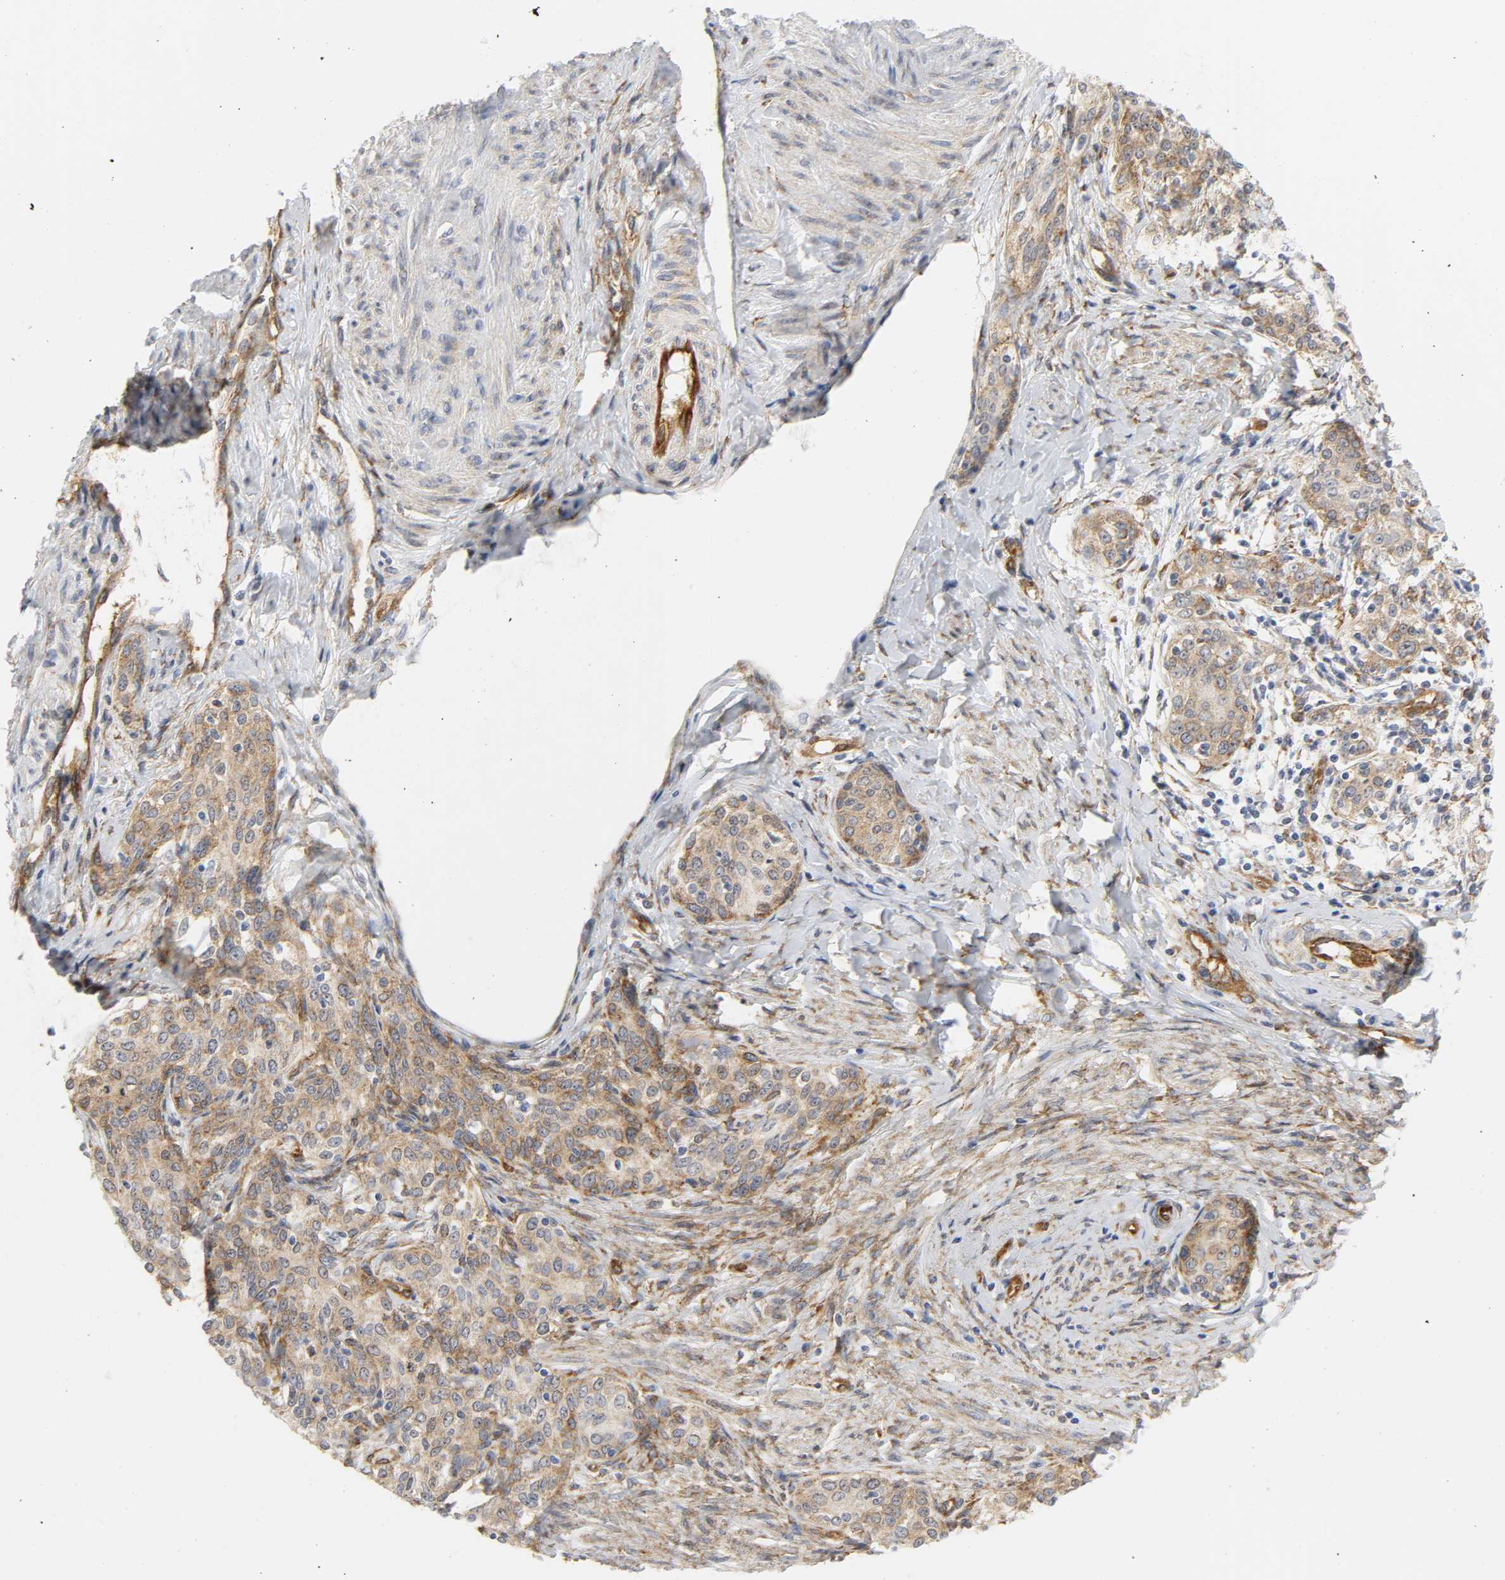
{"staining": {"intensity": "moderate", "quantity": ">75%", "location": "cytoplasmic/membranous"}, "tissue": "cervical cancer", "cell_type": "Tumor cells", "image_type": "cancer", "snomed": [{"axis": "morphology", "description": "Squamous cell carcinoma, NOS"}, {"axis": "morphology", "description": "Adenocarcinoma, NOS"}, {"axis": "topography", "description": "Cervix"}], "caption": "Tumor cells show medium levels of moderate cytoplasmic/membranous staining in approximately >75% of cells in squamous cell carcinoma (cervical).", "gene": "DOCK1", "patient": {"sex": "female", "age": 52}}